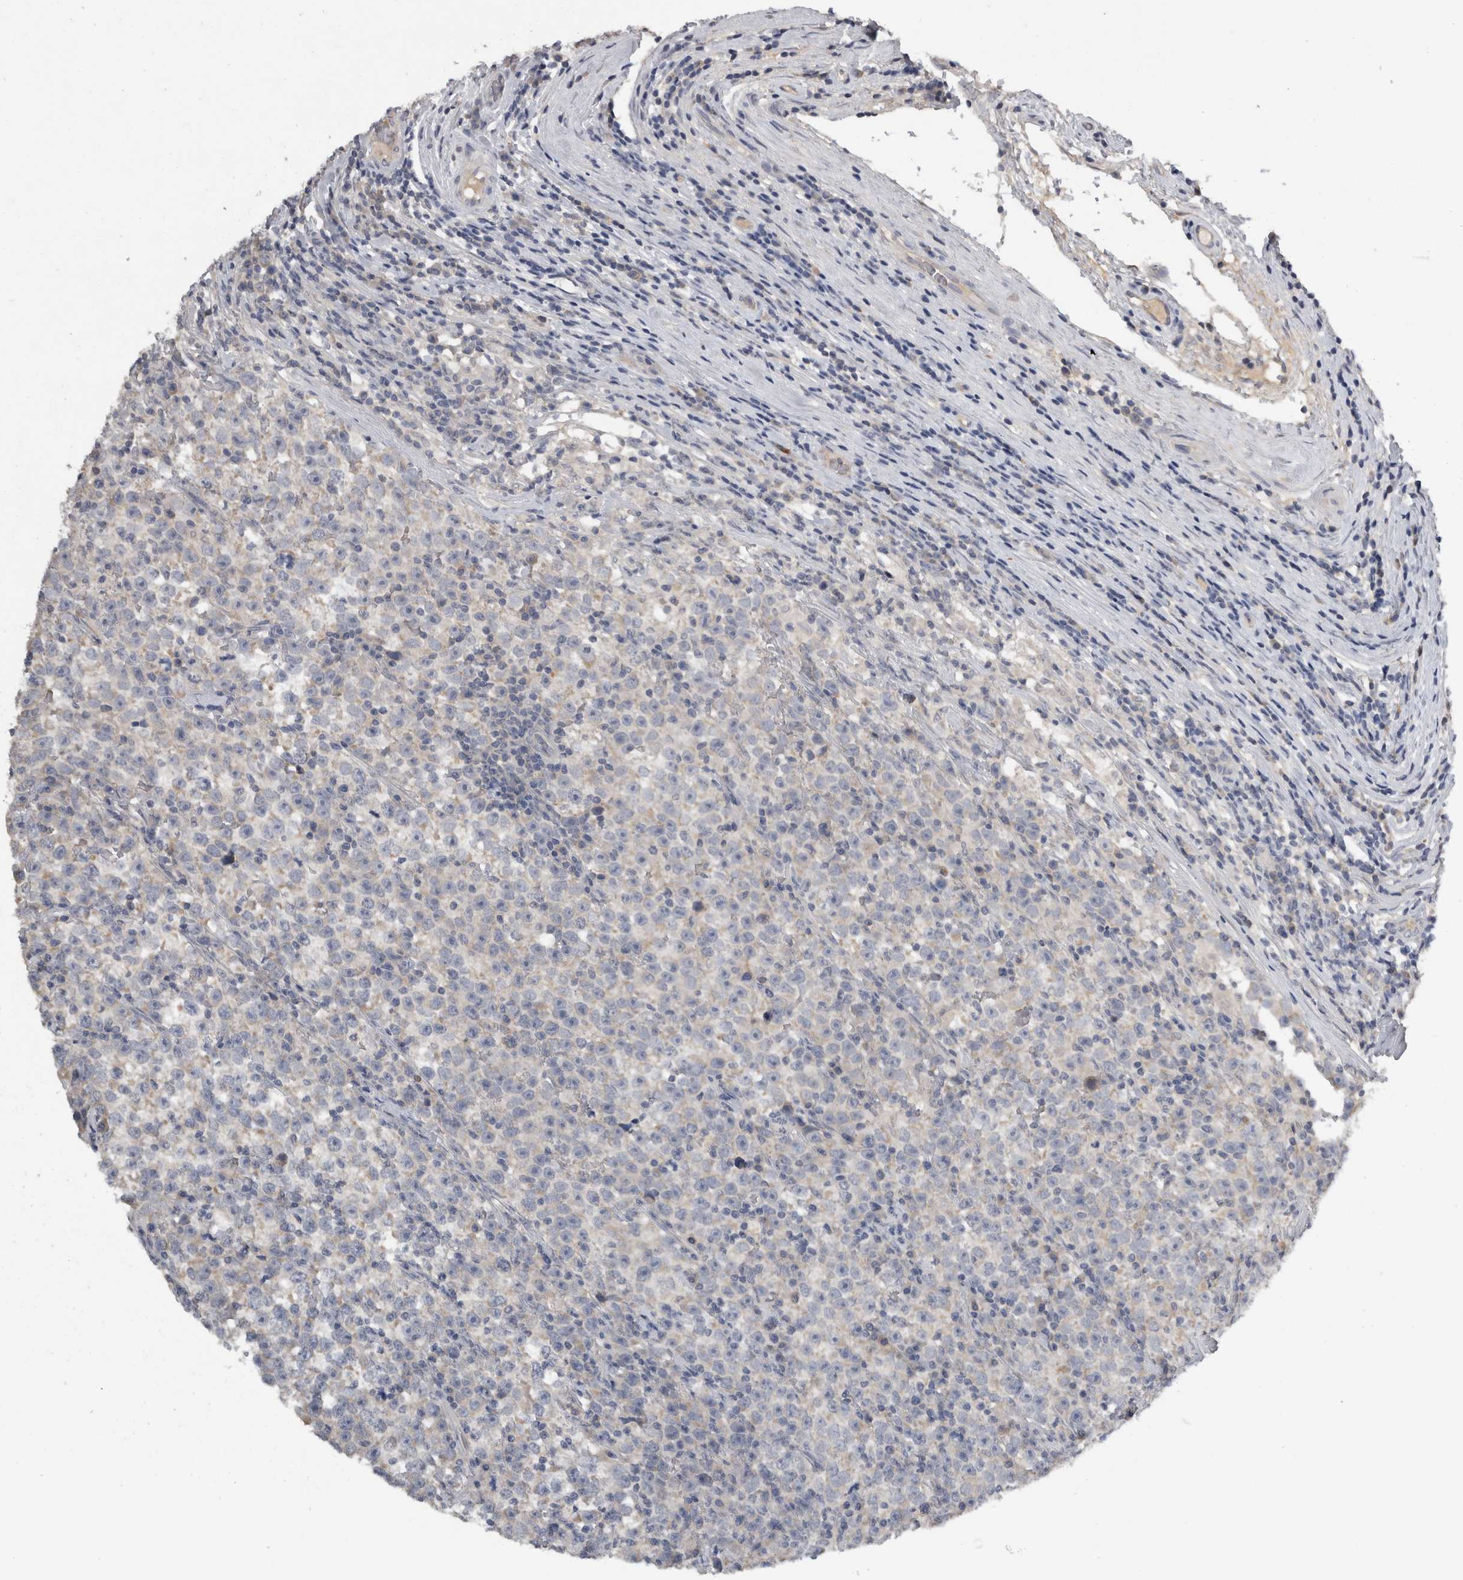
{"staining": {"intensity": "negative", "quantity": "none", "location": "none"}, "tissue": "testis cancer", "cell_type": "Tumor cells", "image_type": "cancer", "snomed": [{"axis": "morphology", "description": "Normal tissue, NOS"}, {"axis": "morphology", "description": "Seminoma, NOS"}, {"axis": "topography", "description": "Testis"}], "caption": "An image of testis cancer stained for a protein demonstrates no brown staining in tumor cells.", "gene": "SLC22A11", "patient": {"sex": "male", "age": 43}}